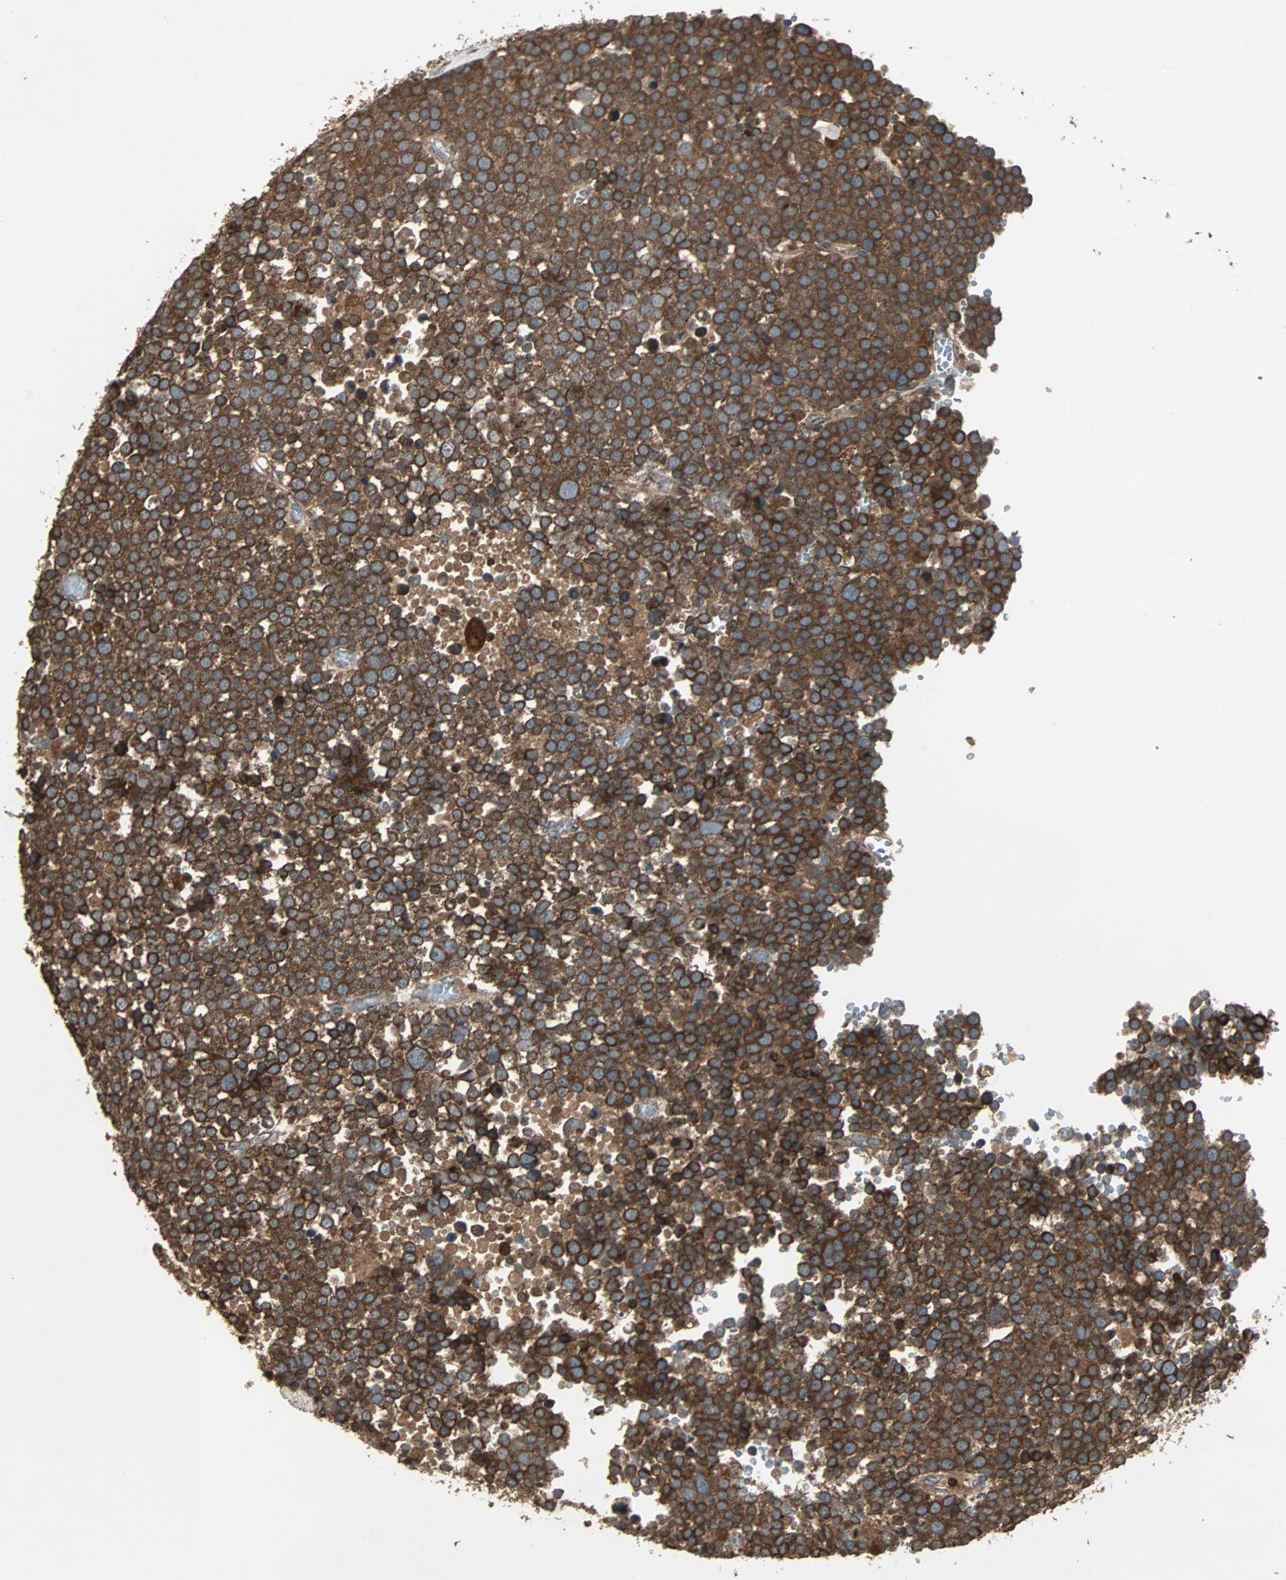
{"staining": {"intensity": "strong", "quantity": ">75%", "location": "cytoplasmic/membranous"}, "tissue": "testis cancer", "cell_type": "Tumor cells", "image_type": "cancer", "snomed": [{"axis": "morphology", "description": "Seminoma, NOS"}, {"axis": "topography", "description": "Testis"}], "caption": "Protein positivity by IHC demonstrates strong cytoplasmic/membranous positivity in approximately >75% of tumor cells in testis cancer (seminoma). The protein of interest is shown in brown color, while the nuclei are stained blue.", "gene": "RAB7A", "patient": {"sex": "male", "age": 71}}